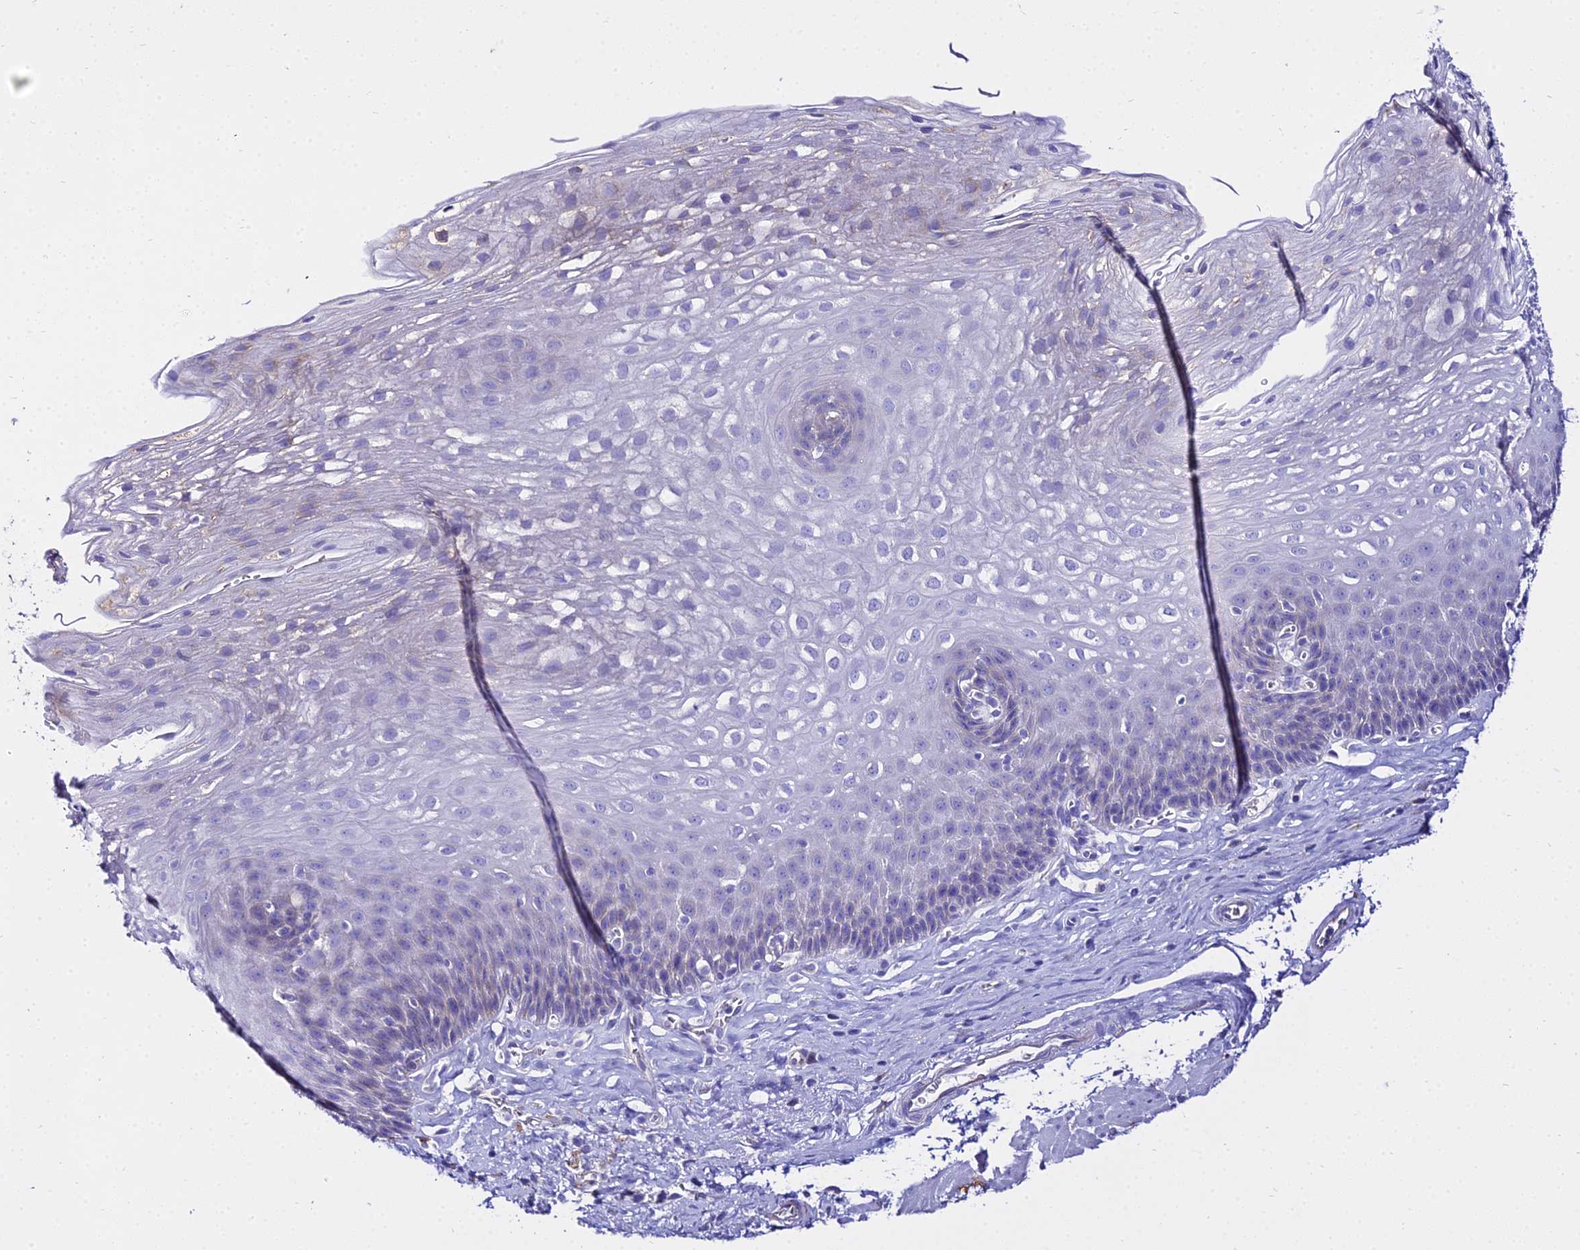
{"staining": {"intensity": "negative", "quantity": "none", "location": "none"}, "tissue": "esophagus", "cell_type": "Squamous epithelial cells", "image_type": "normal", "snomed": [{"axis": "morphology", "description": "Normal tissue, NOS"}, {"axis": "topography", "description": "Esophagus"}], "caption": "Protein analysis of unremarkable esophagus displays no significant positivity in squamous epithelial cells.", "gene": "TUBA1A", "patient": {"sex": "female", "age": 66}}